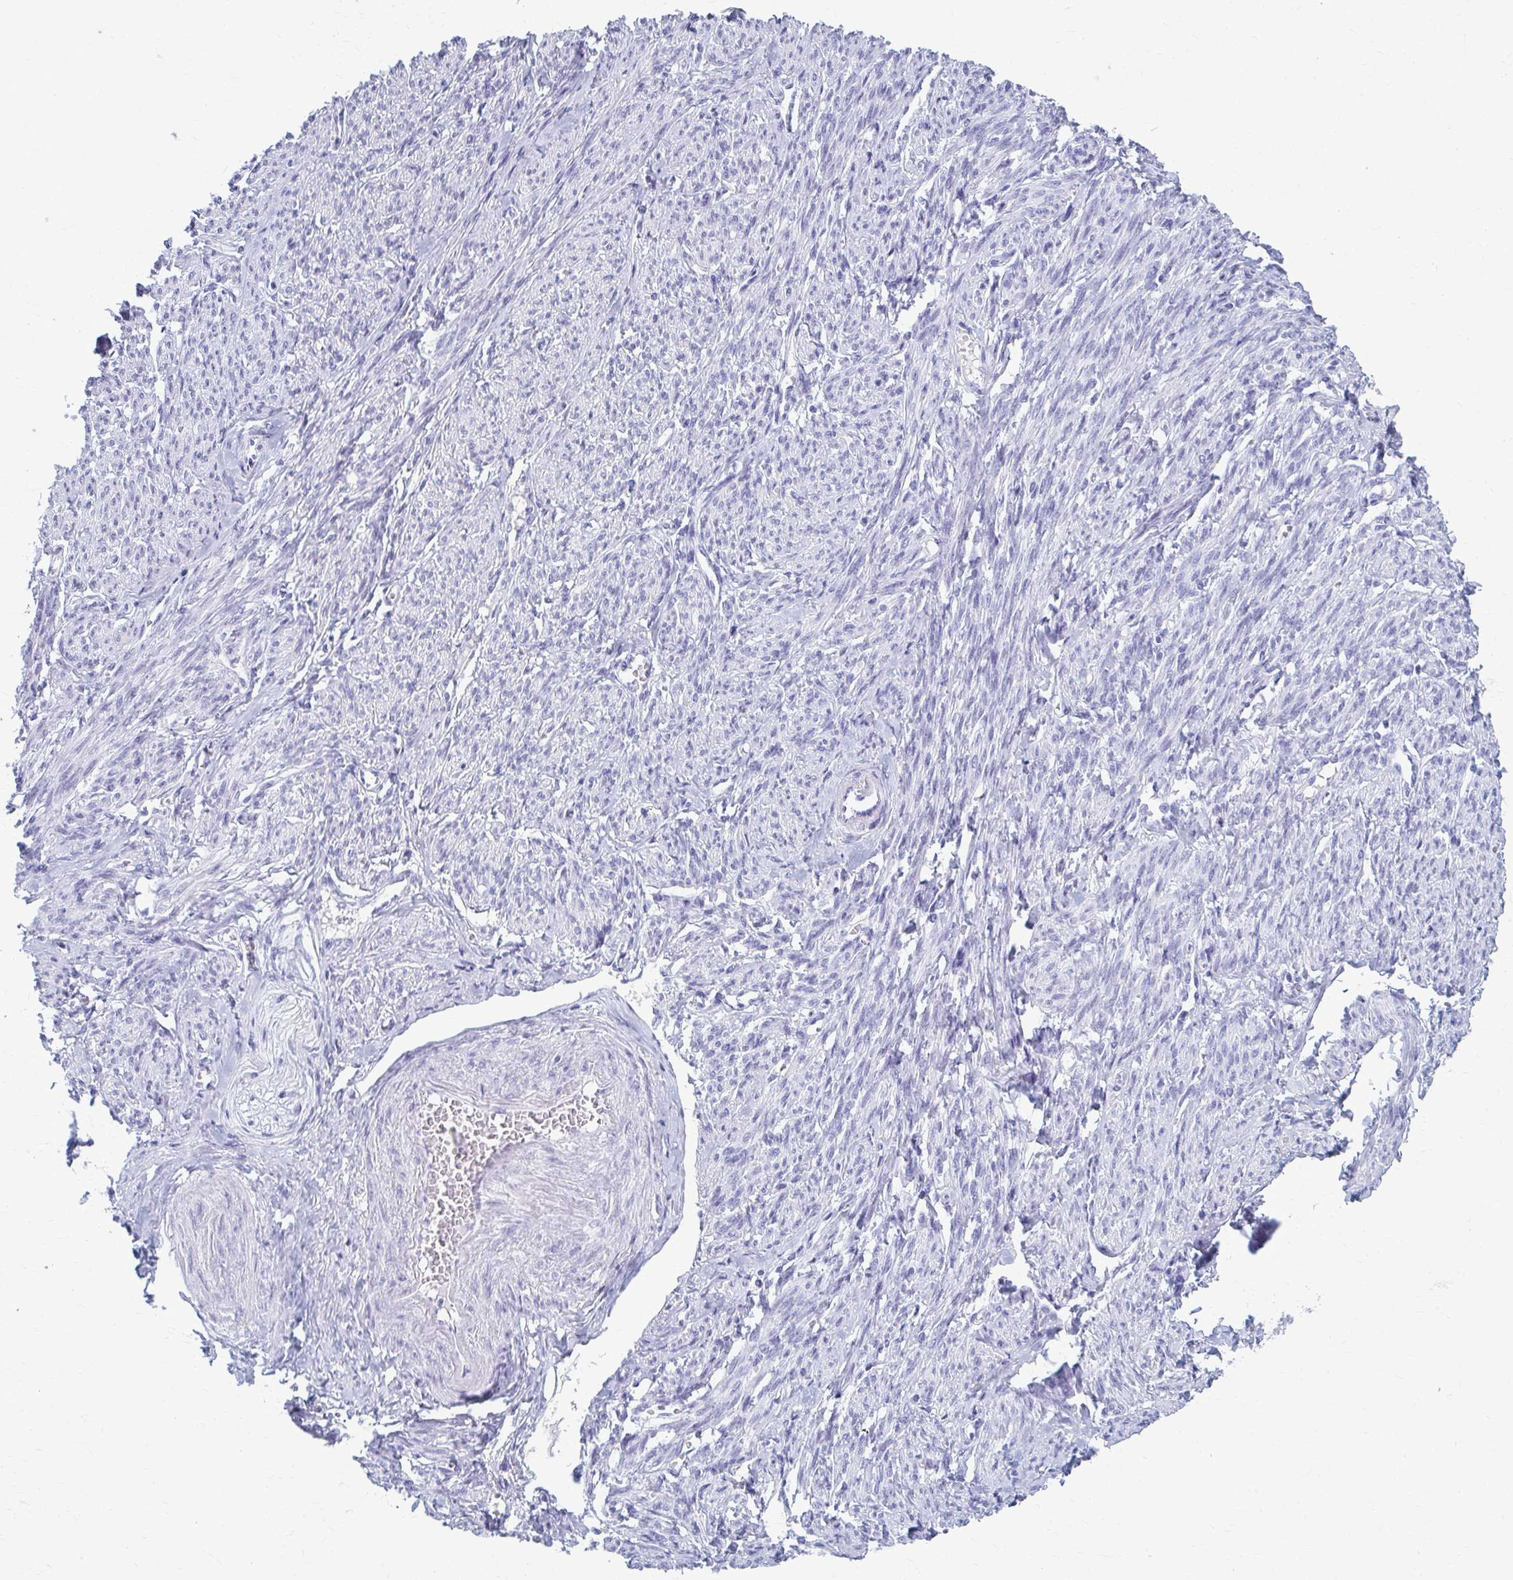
{"staining": {"intensity": "negative", "quantity": "none", "location": "none"}, "tissue": "smooth muscle", "cell_type": "Smooth muscle cells", "image_type": "normal", "snomed": [{"axis": "morphology", "description": "Normal tissue, NOS"}, {"axis": "topography", "description": "Smooth muscle"}], "caption": "Protein analysis of unremarkable smooth muscle displays no significant expression in smooth muscle cells.", "gene": "CELF5", "patient": {"sex": "female", "age": 65}}